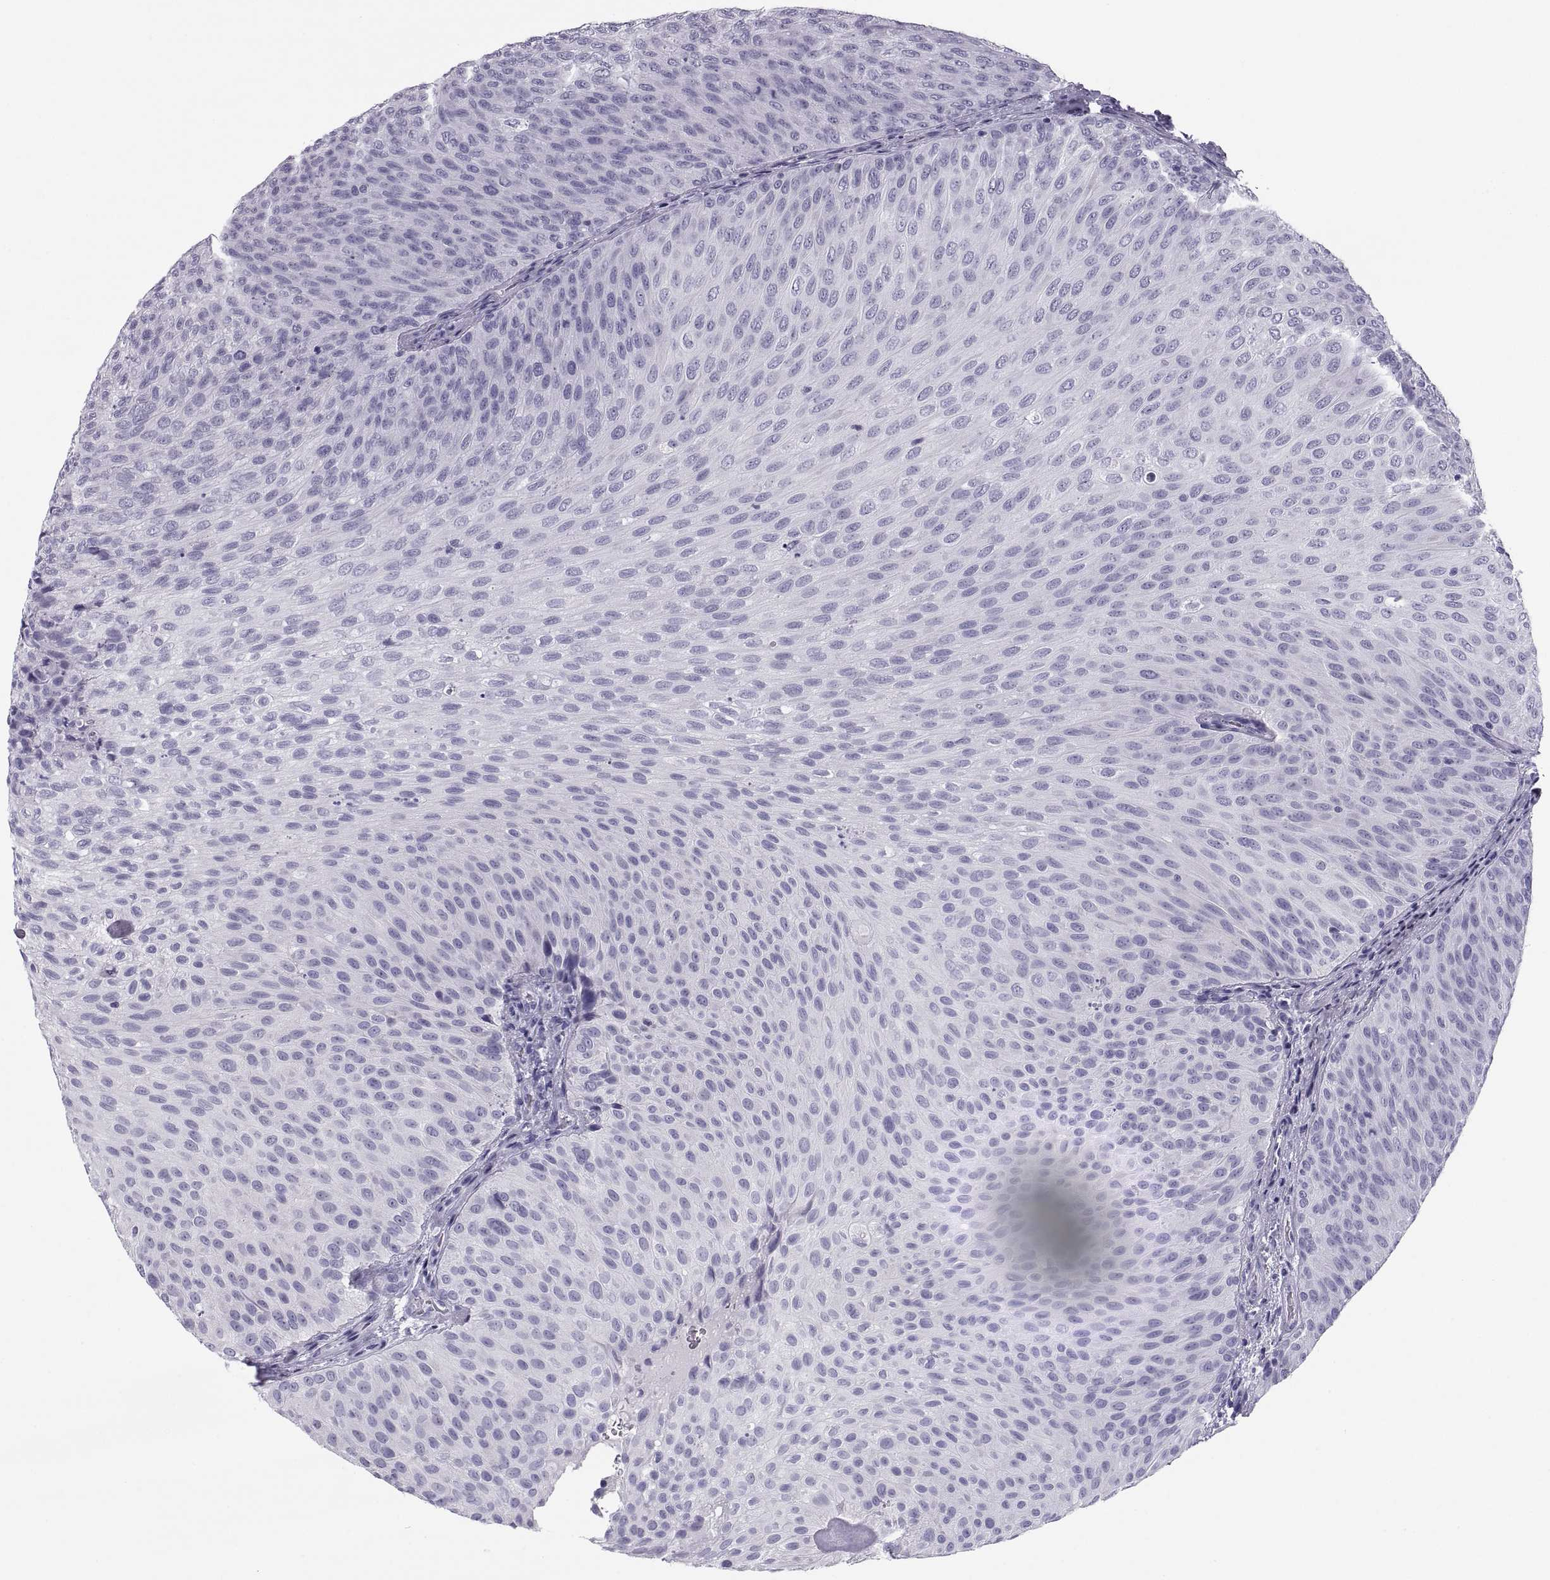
{"staining": {"intensity": "negative", "quantity": "none", "location": "none"}, "tissue": "urothelial cancer", "cell_type": "Tumor cells", "image_type": "cancer", "snomed": [{"axis": "morphology", "description": "Urothelial carcinoma, Low grade"}, {"axis": "topography", "description": "Urinary bladder"}], "caption": "Immunohistochemistry (IHC) micrograph of human low-grade urothelial carcinoma stained for a protein (brown), which exhibits no expression in tumor cells.", "gene": "PAX2", "patient": {"sex": "male", "age": 78}}